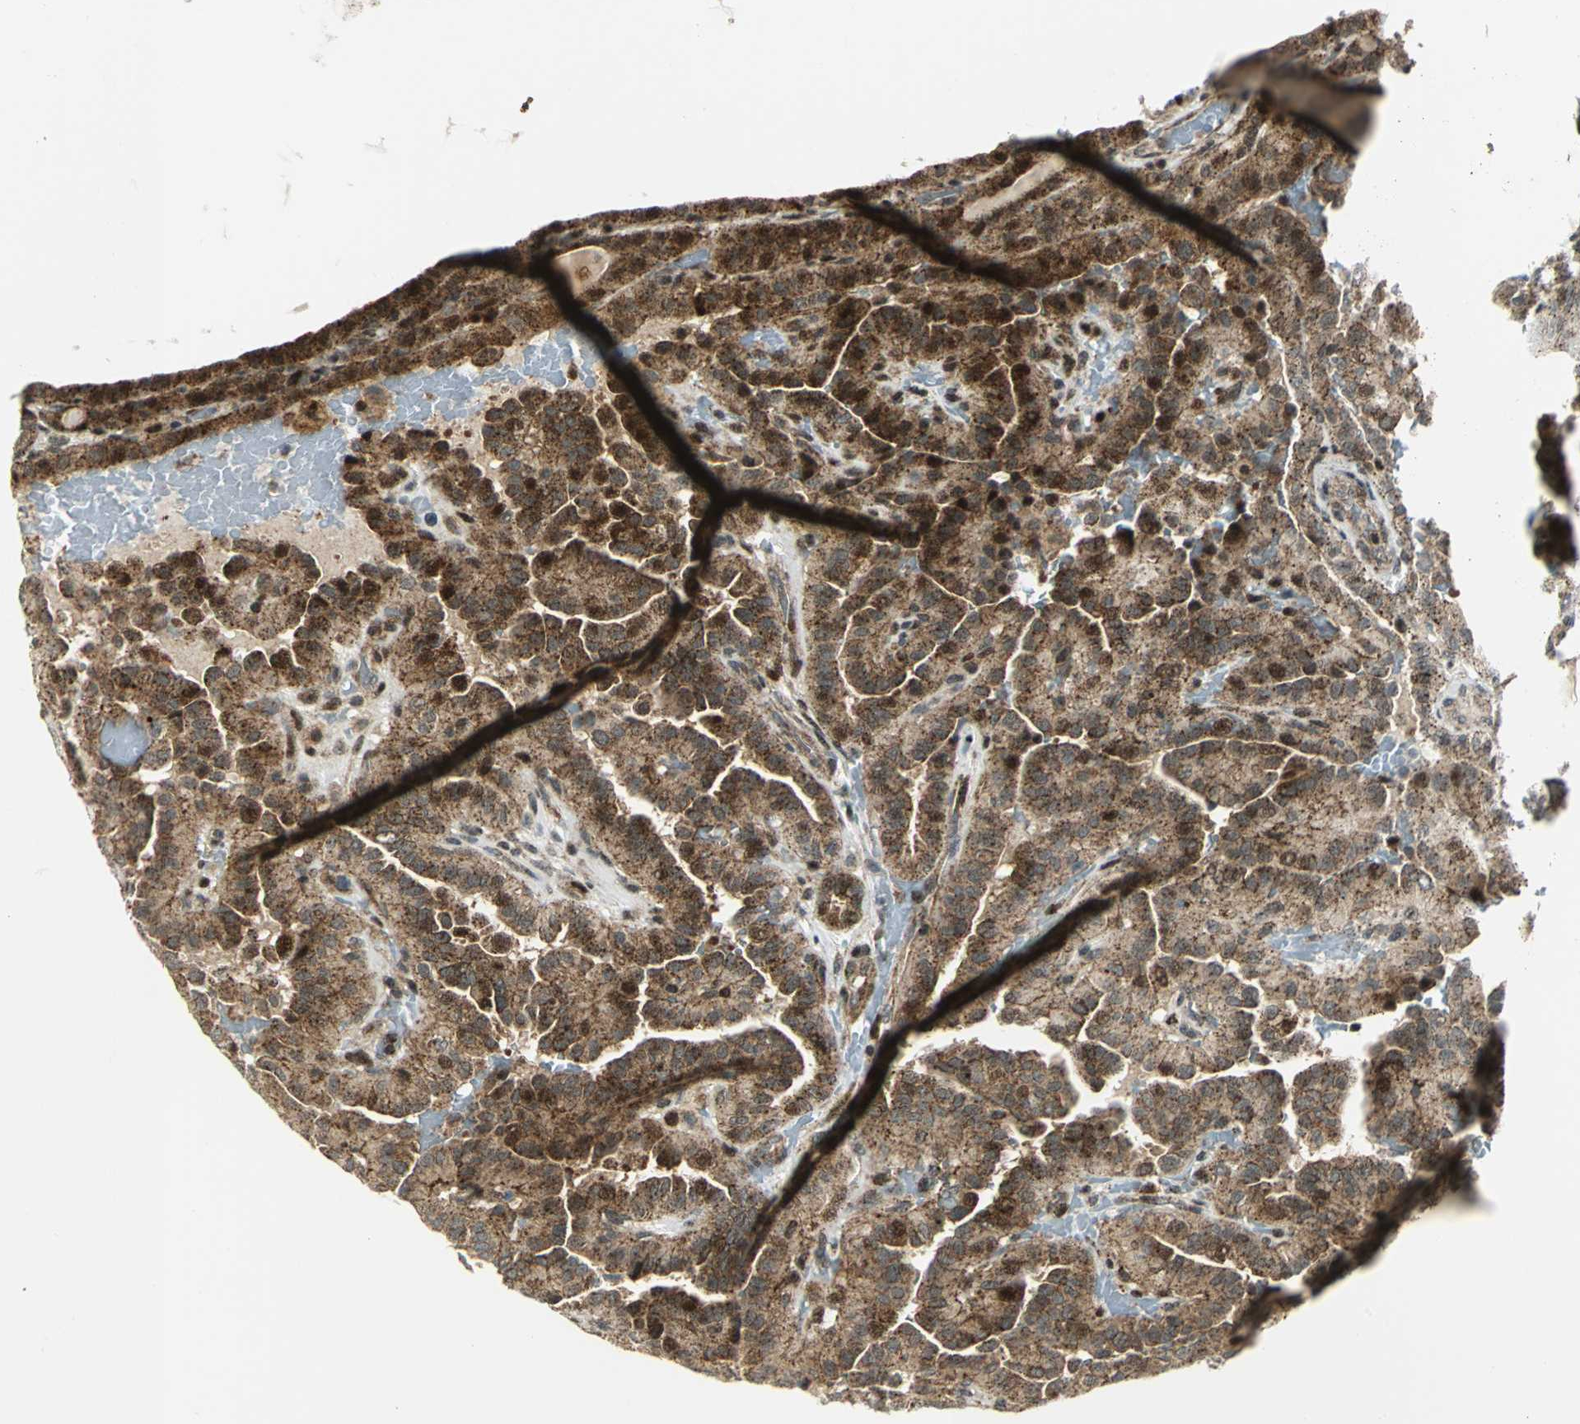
{"staining": {"intensity": "strong", "quantity": ">75%", "location": "cytoplasmic/membranous"}, "tissue": "thyroid cancer", "cell_type": "Tumor cells", "image_type": "cancer", "snomed": [{"axis": "morphology", "description": "Papillary adenocarcinoma, NOS"}, {"axis": "topography", "description": "Thyroid gland"}], "caption": "A high-resolution micrograph shows immunohistochemistry (IHC) staining of thyroid papillary adenocarcinoma, which demonstrates strong cytoplasmic/membranous staining in about >75% of tumor cells. (DAB (3,3'-diaminobenzidine) IHC, brown staining for protein, blue staining for nuclei).", "gene": "ATP6V1A", "patient": {"sex": "male", "age": 77}}